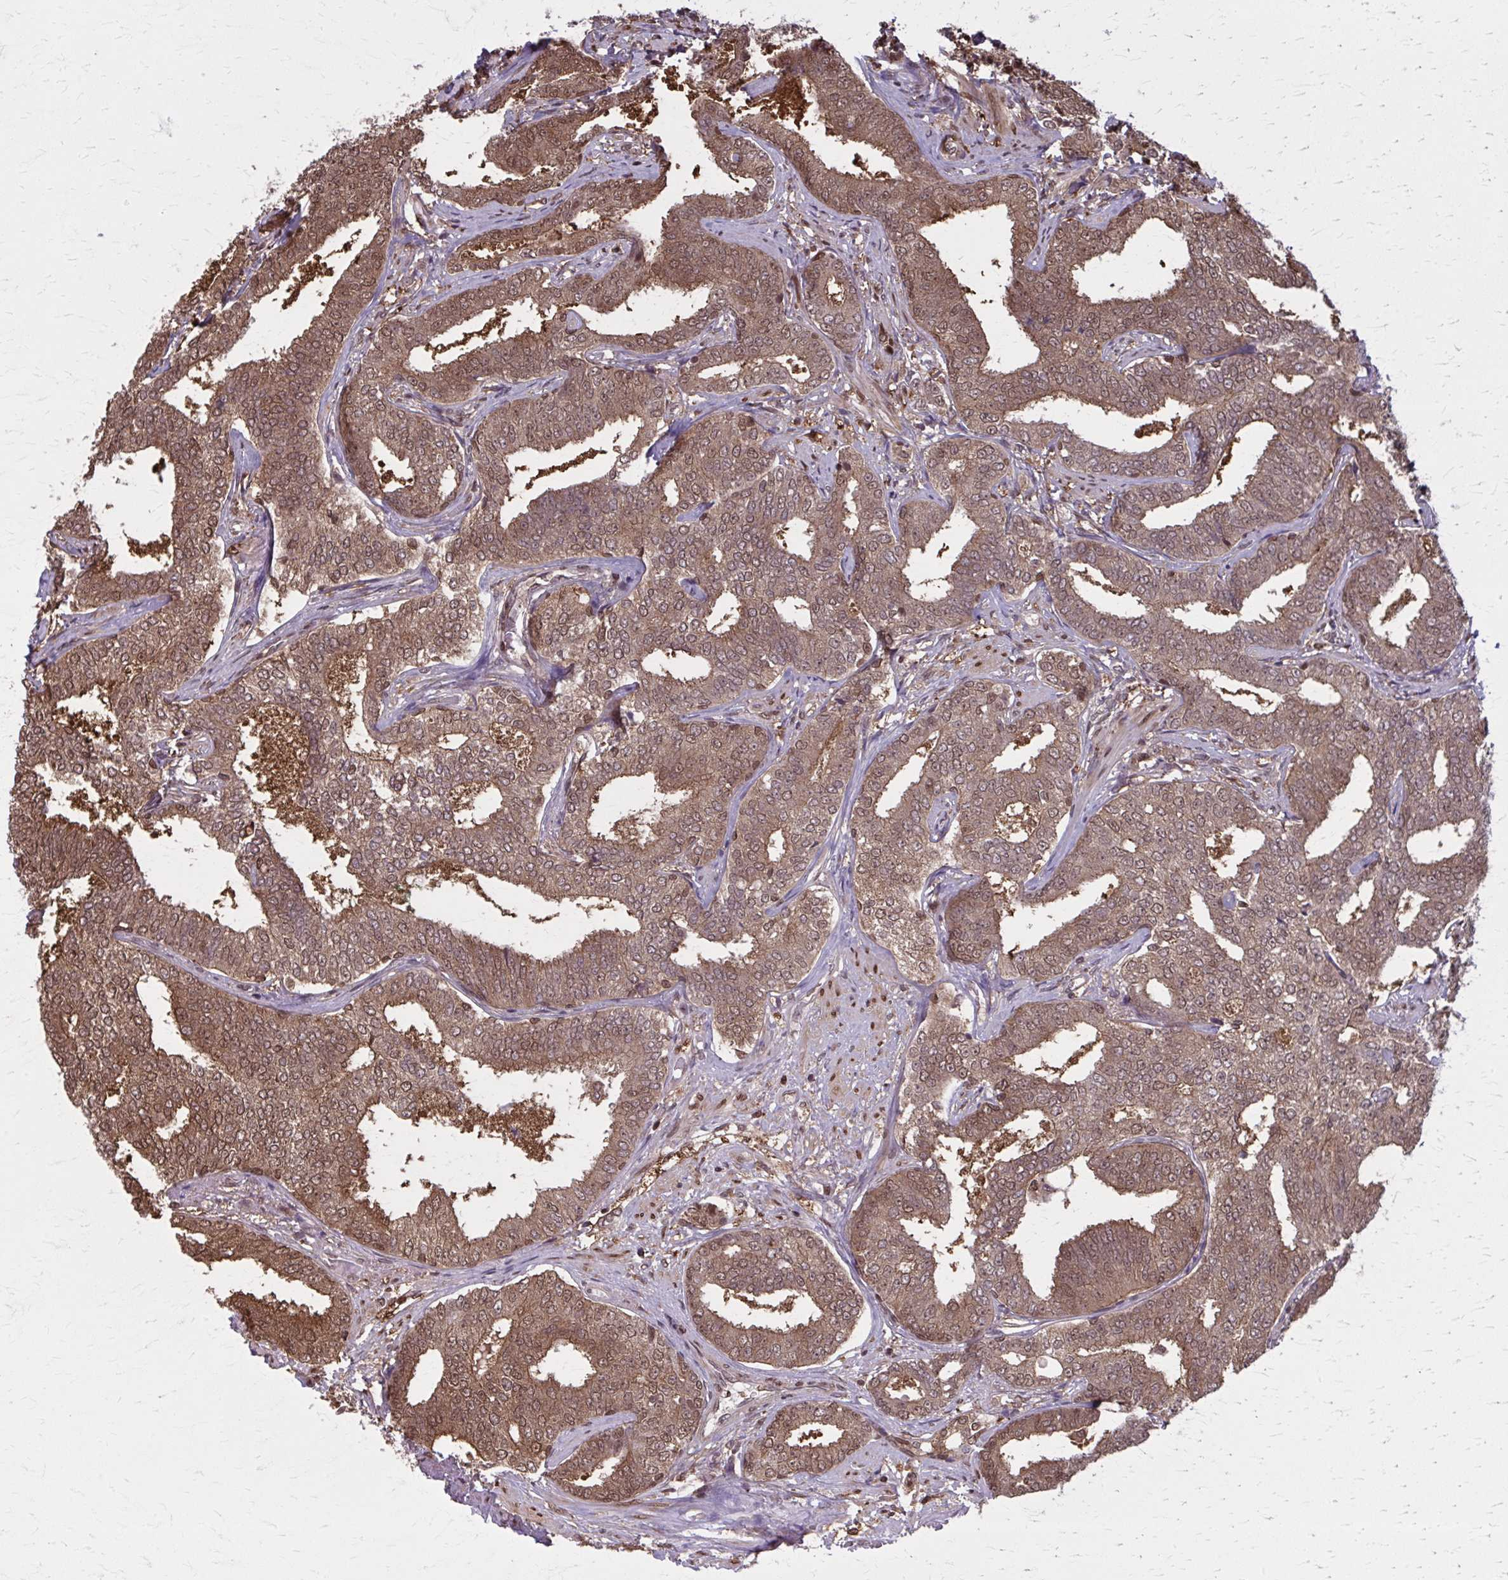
{"staining": {"intensity": "moderate", "quantity": ">75%", "location": "cytoplasmic/membranous,nuclear"}, "tissue": "prostate cancer", "cell_type": "Tumor cells", "image_type": "cancer", "snomed": [{"axis": "morphology", "description": "Adenocarcinoma, High grade"}, {"axis": "topography", "description": "Prostate"}], "caption": "Approximately >75% of tumor cells in human adenocarcinoma (high-grade) (prostate) exhibit moderate cytoplasmic/membranous and nuclear protein staining as visualized by brown immunohistochemical staining.", "gene": "MDH1", "patient": {"sex": "male", "age": 72}}